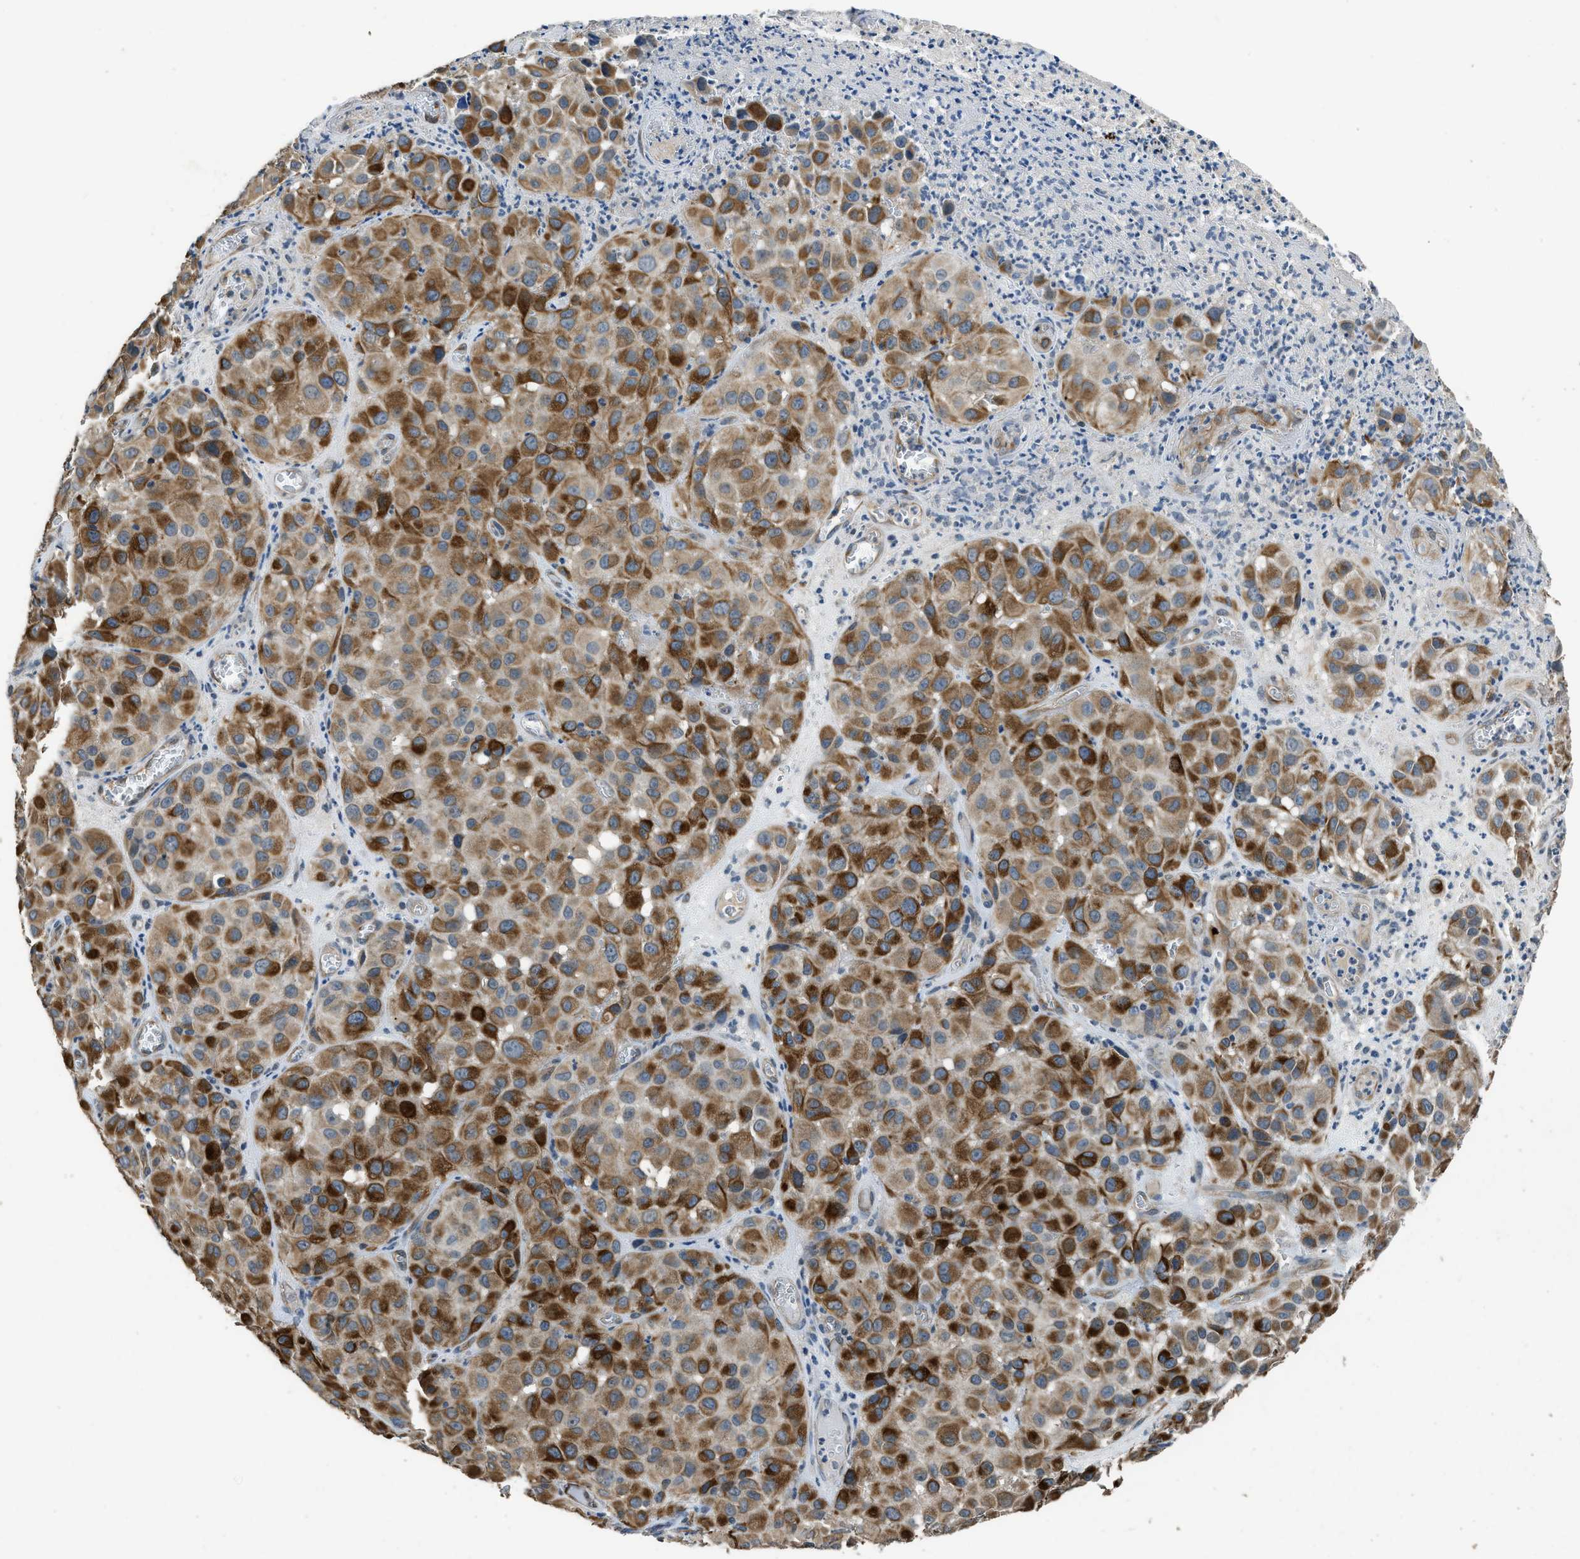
{"staining": {"intensity": "moderate", "quantity": ">75%", "location": "cytoplasmic/membranous"}, "tissue": "melanoma", "cell_type": "Tumor cells", "image_type": "cancer", "snomed": [{"axis": "morphology", "description": "Malignant melanoma, NOS"}, {"axis": "topography", "description": "Skin"}], "caption": "Melanoma stained for a protein demonstrates moderate cytoplasmic/membranous positivity in tumor cells. (Stains: DAB (3,3'-diaminobenzidine) in brown, nuclei in blue, Microscopy: brightfield microscopy at high magnification).", "gene": "SYNM", "patient": {"sex": "female", "age": 21}}